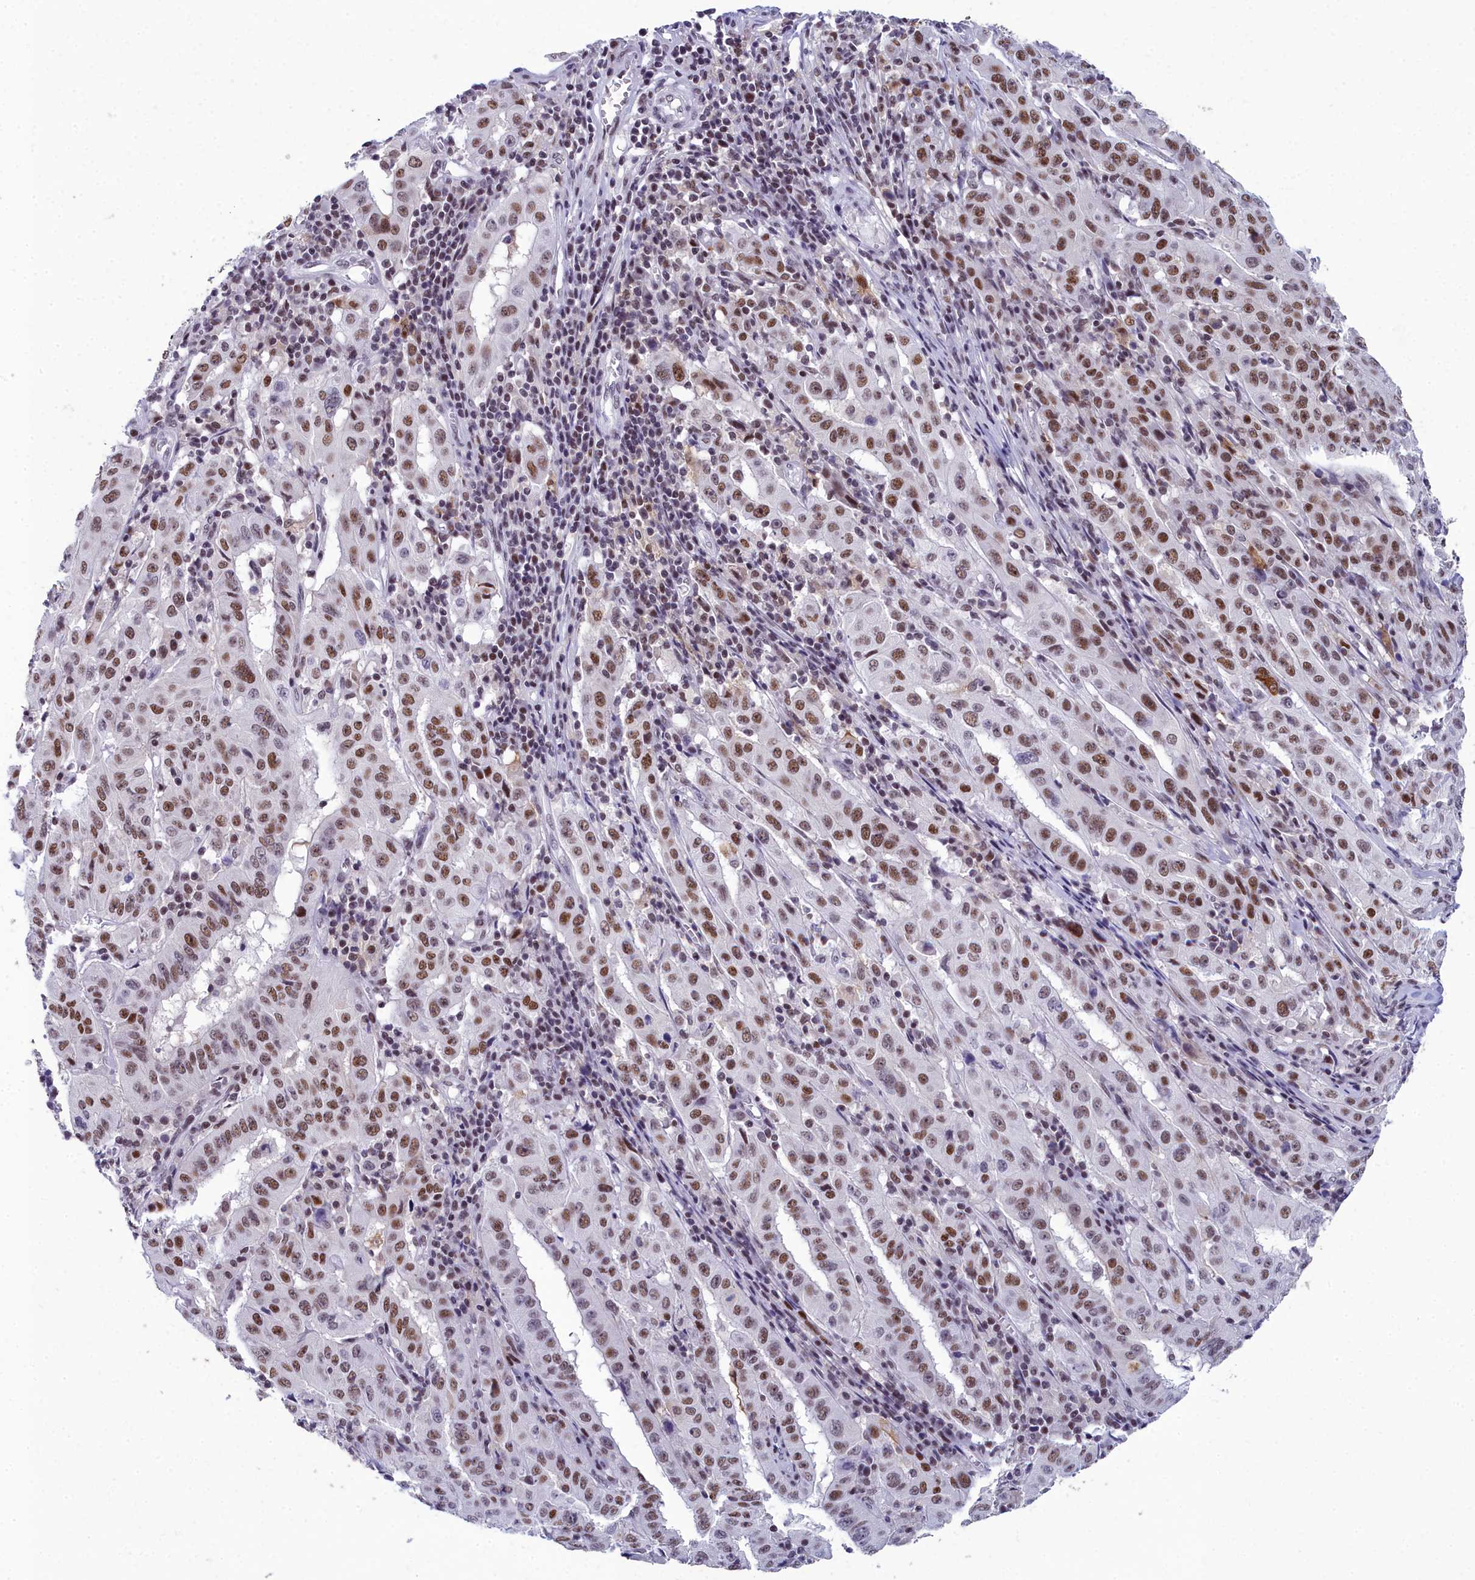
{"staining": {"intensity": "moderate", "quantity": ">75%", "location": "nuclear"}, "tissue": "pancreatic cancer", "cell_type": "Tumor cells", "image_type": "cancer", "snomed": [{"axis": "morphology", "description": "Adenocarcinoma, NOS"}, {"axis": "topography", "description": "Pancreas"}], "caption": "Moderate nuclear protein expression is identified in about >75% of tumor cells in adenocarcinoma (pancreatic).", "gene": "CCDC97", "patient": {"sex": "male", "age": 63}}